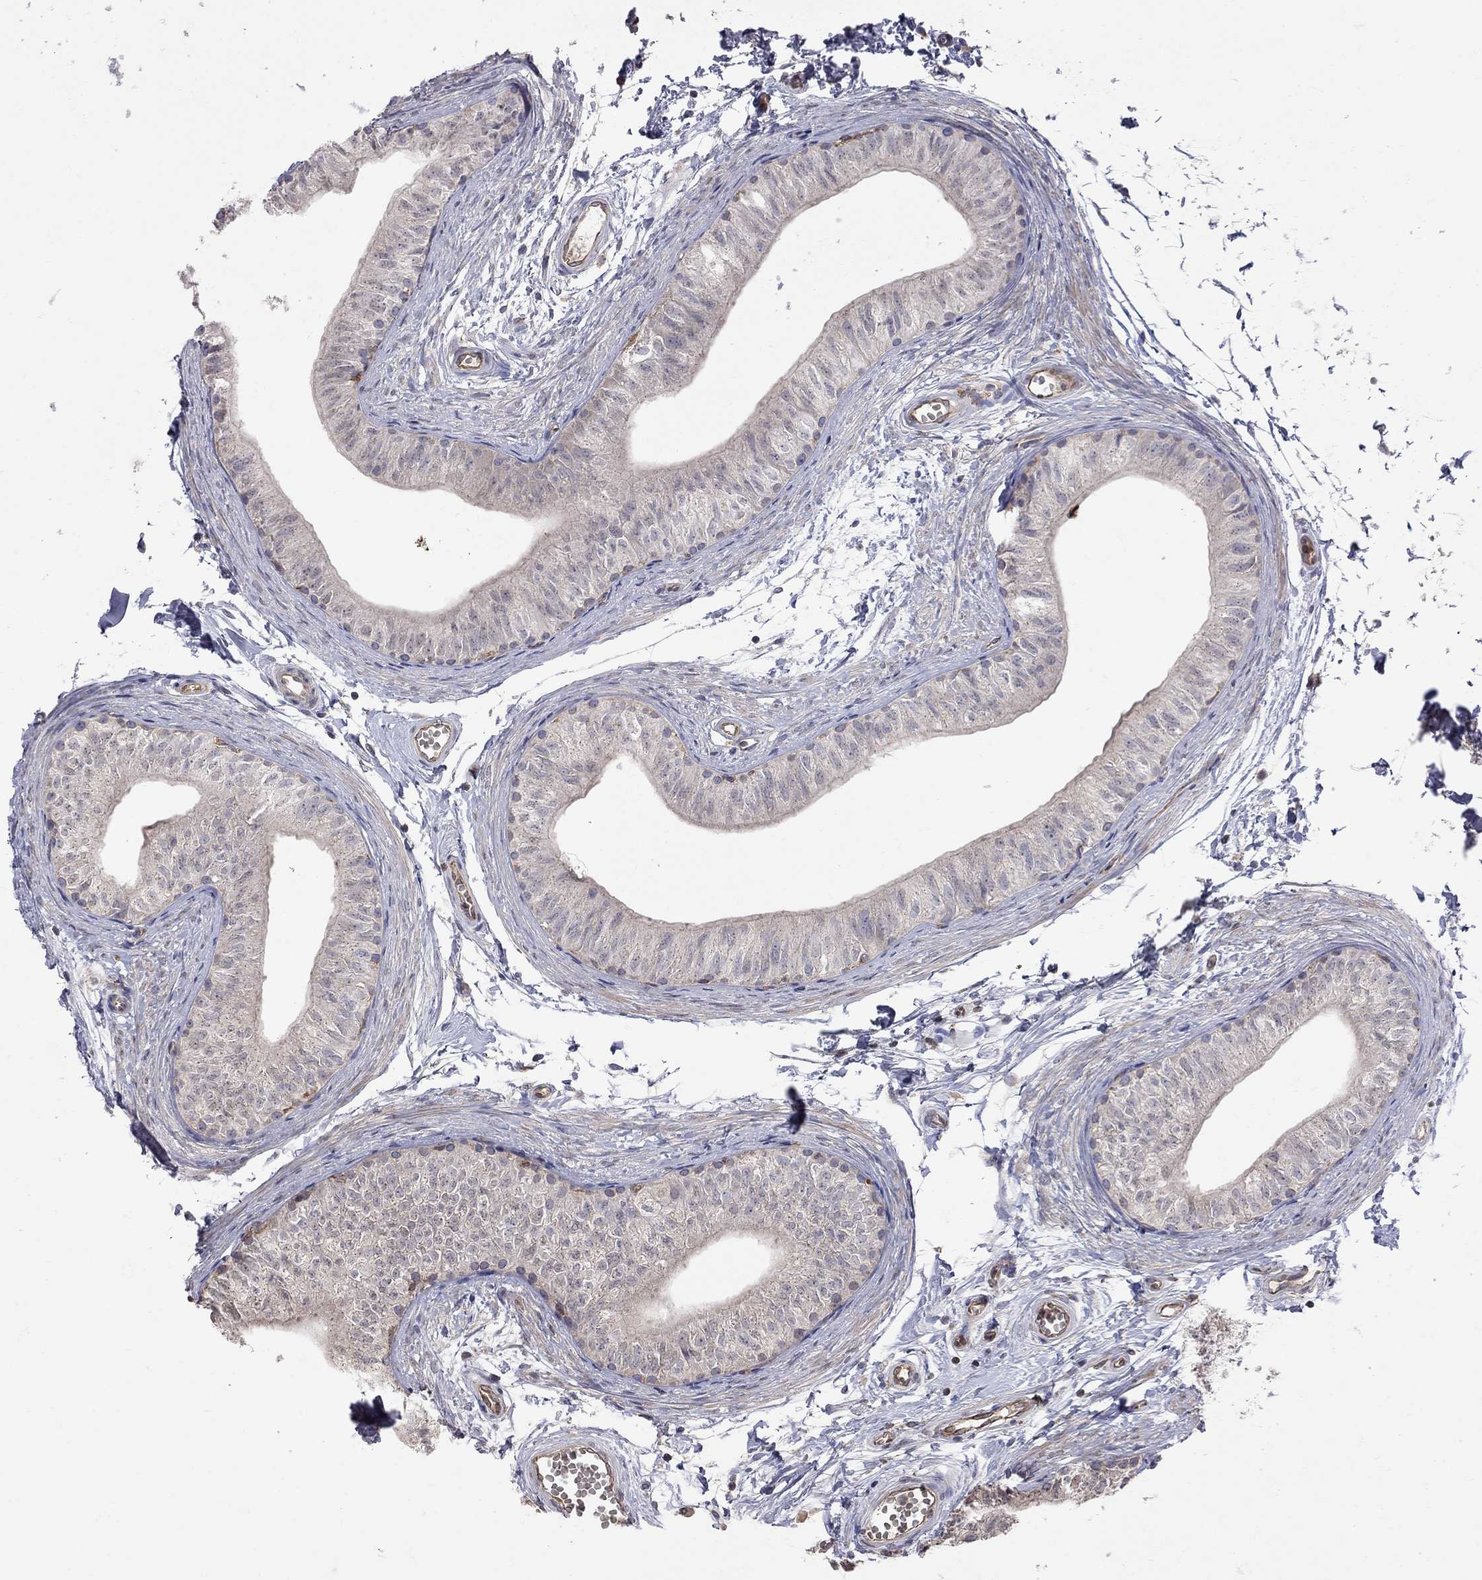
{"staining": {"intensity": "negative", "quantity": "none", "location": "none"}, "tissue": "epididymis", "cell_type": "Glandular cells", "image_type": "normal", "snomed": [{"axis": "morphology", "description": "Normal tissue, NOS"}, {"axis": "topography", "description": "Epididymis"}], "caption": "DAB (3,3'-diaminobenzidine) immunohistochemical staining of benign human epididymis displays no significant expression in glandular cells. (Brightfield microscopy of DAB (3,3'-diaminobenzidine) immunohistochemistry (IHC) at high magnification).", "gene": "ABI3", "patient": {"sex": "male", "age": 22}}